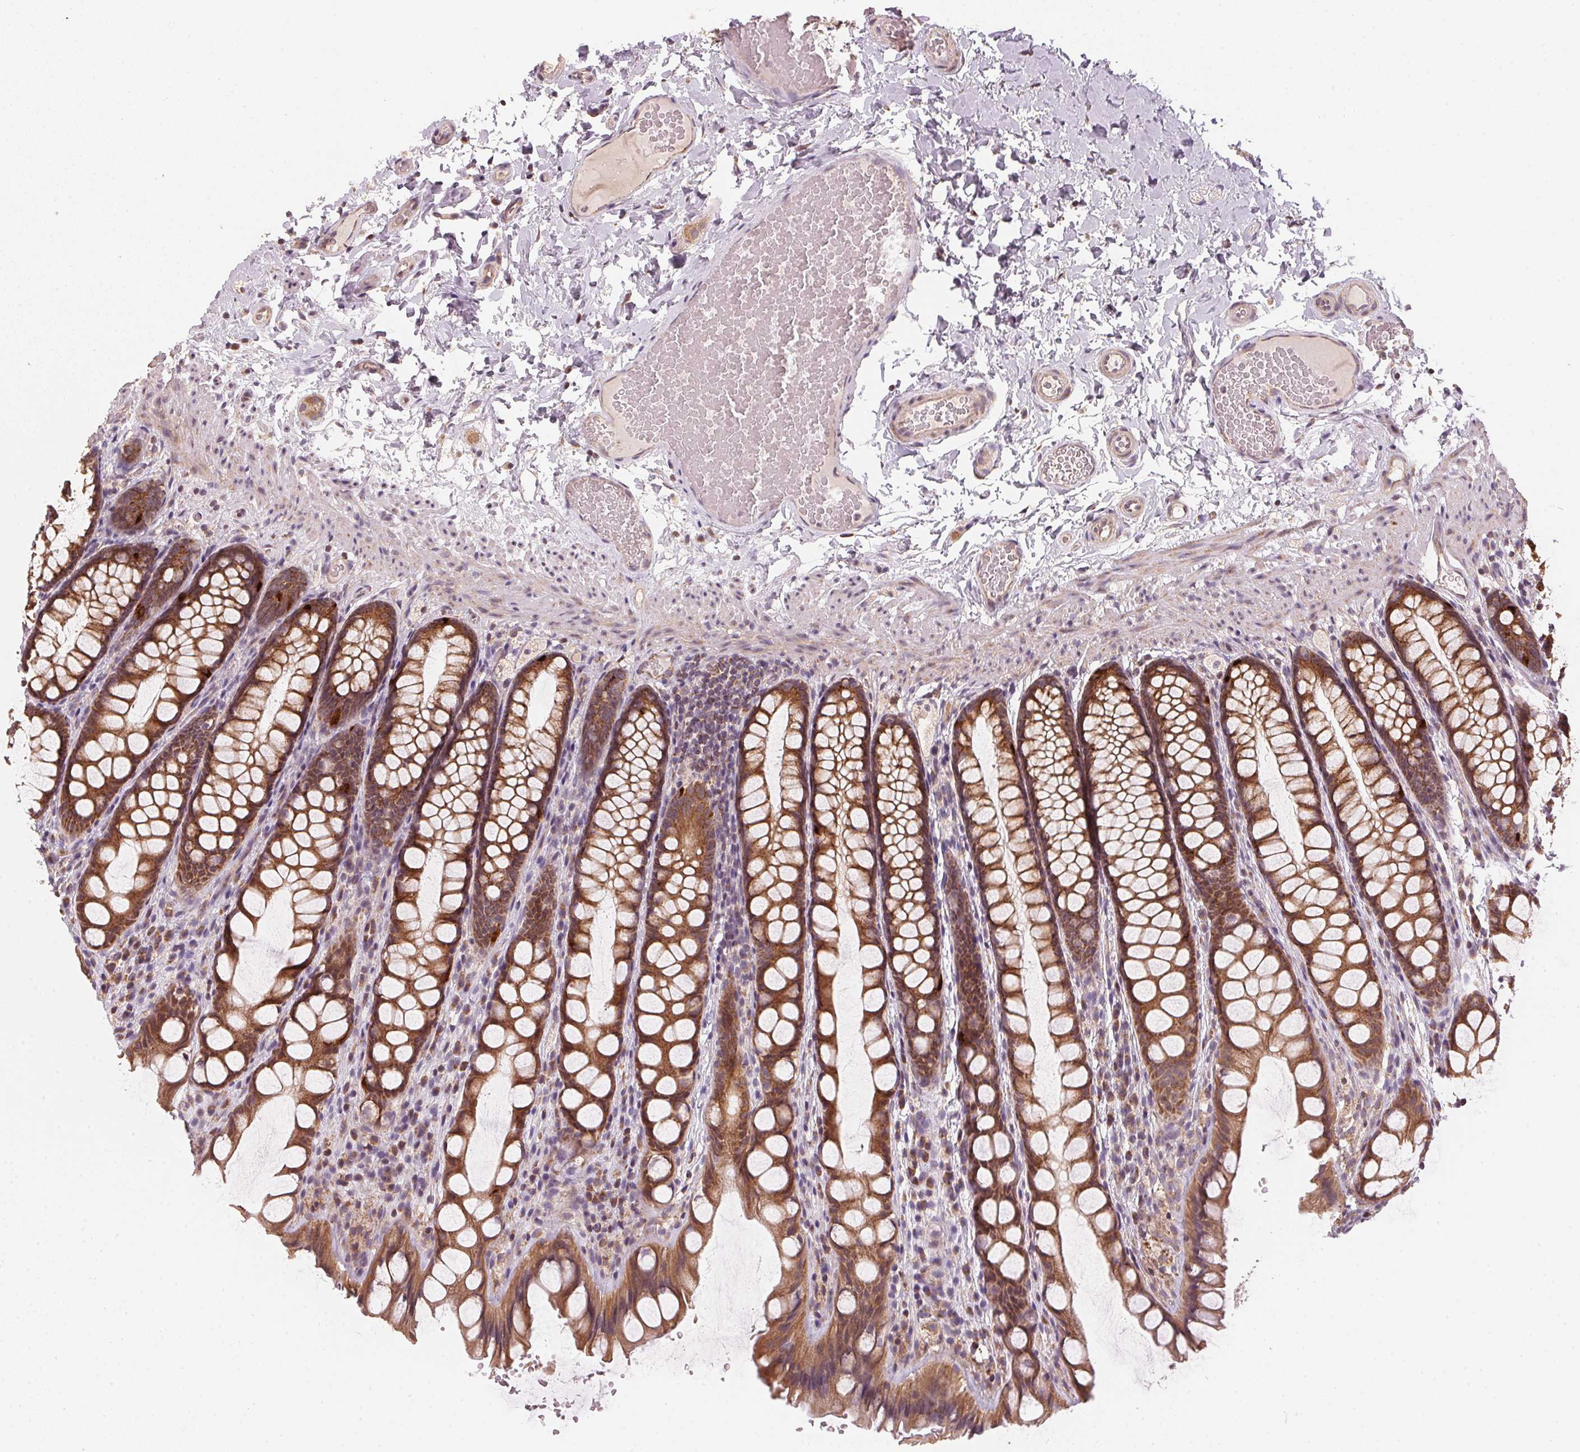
{"staining": {"intensity": "weak", "quantity": ">75%", "location": "cytoplasmic/membranous"}, "tissue": "colon", "cell_type": "Endothelial cells", "image_type": "normal", "snomed": [{"axis": "morphology", "description": "Normal tissue, NOS"}, {"axis": "topography", "description": "Colon"}], "caption": "Protein staining demonstrates weak cytoplasmic/membranous staining in approximately >75% of endothelial cells in benign colon.", "gene": "MATCAP1", "patient": {"sex": "male", "age": 47}}